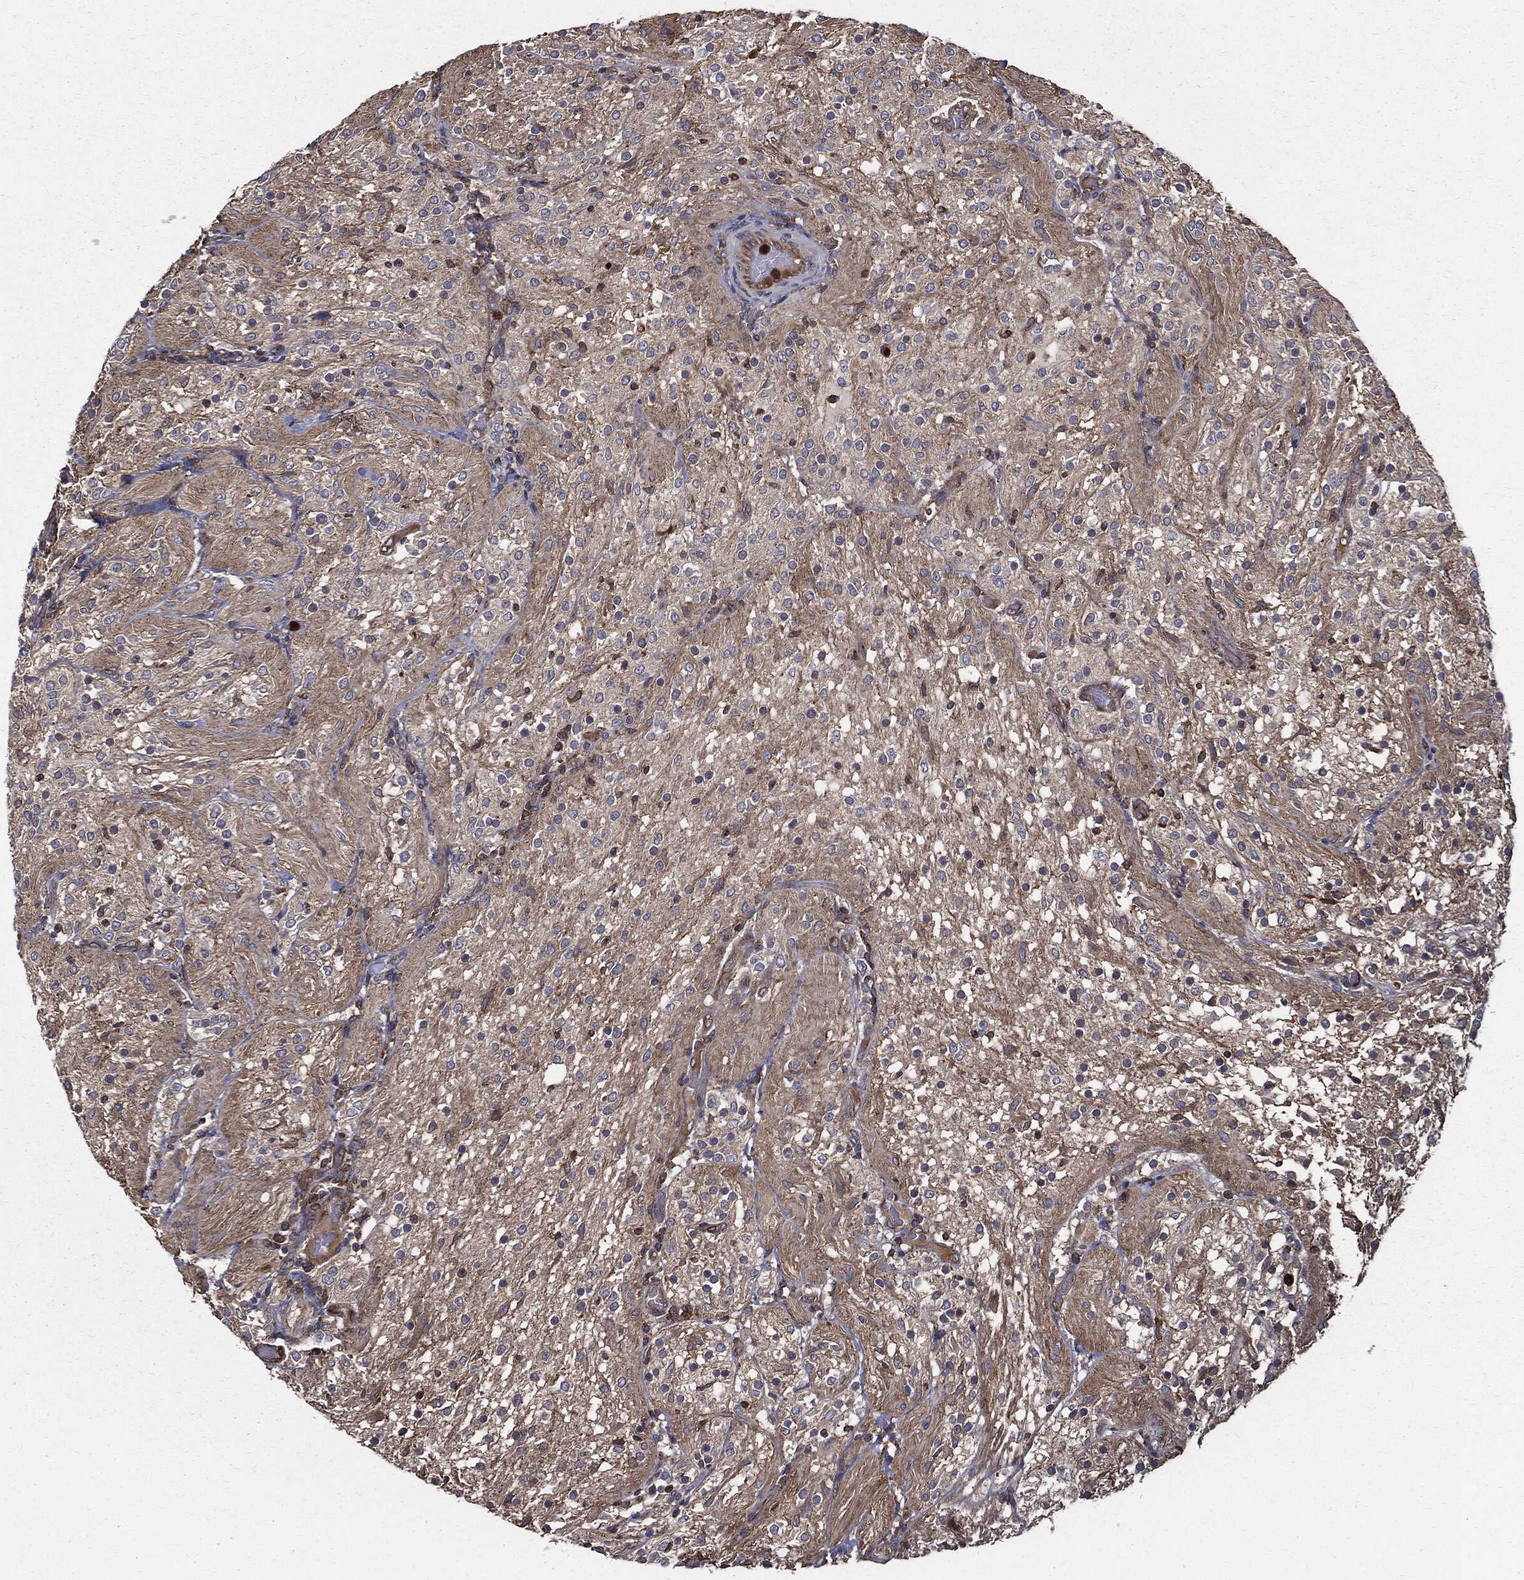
{"staining": {"intensity": "moderate", "quantity": "<25%", "location": "cytoplasmic/membranous"}, "tissue": "glioma", "cell_type": "Tumor cells", "image_type": "cancer", "snomed": [{"axis": "morphology", "description": "Glioma, malignant, Low grade"}, {"axis": "topography", "description": "Brain"}], "caption": "A micrograph showing moderate cytoplasmic/membranous staining in approximately <25% of tumor cells in glioma, as visualized by brown immunohistochemical staining.", "gene": "PDCD6IP", "patient": {"sex": "male", "age": 3}}